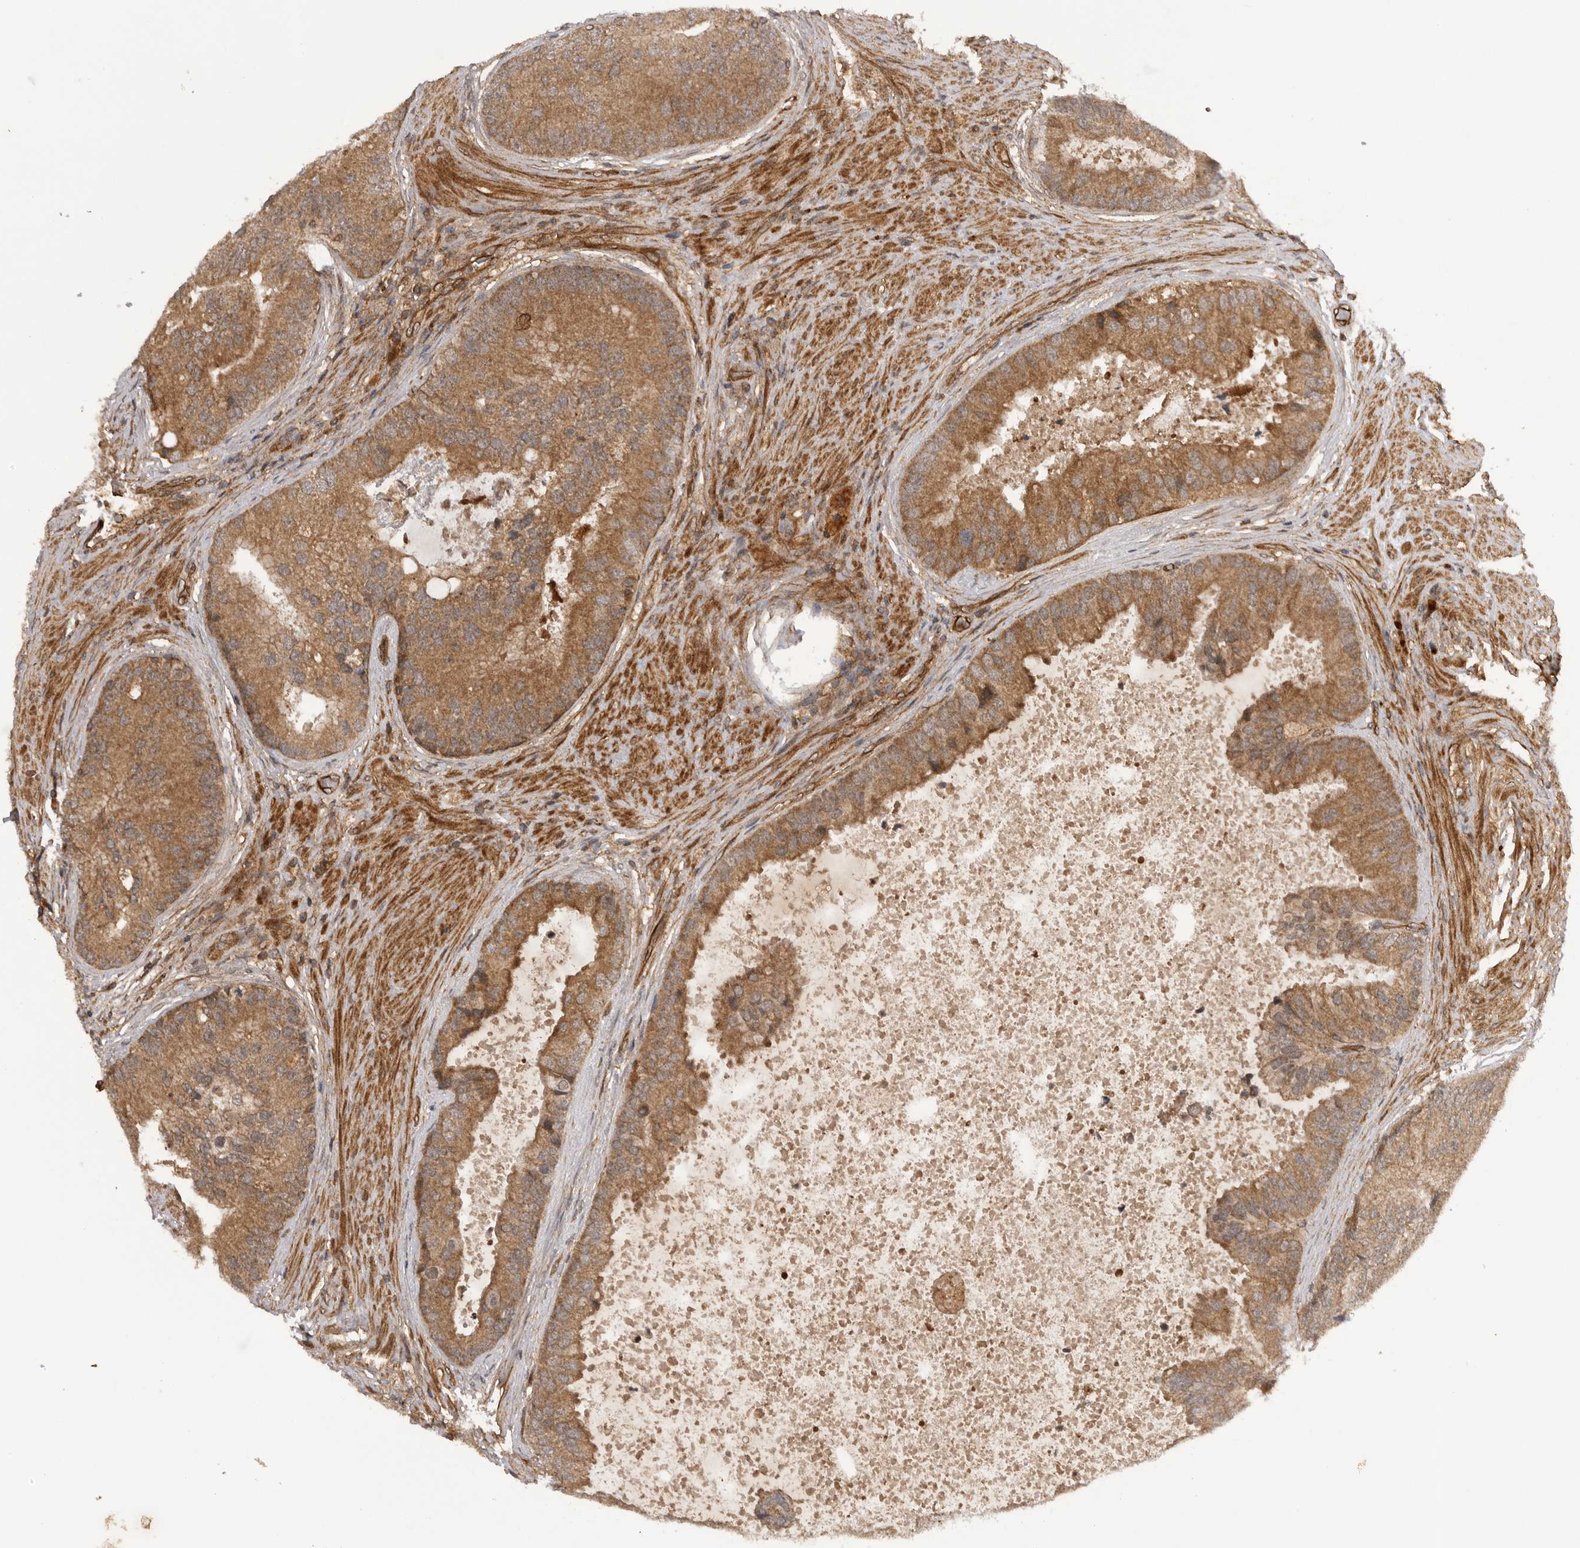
{"staining": {"intensity": "moderate", "quantity": ">75%", "location": "cytoplasmic/membranous"}, "tissue": "prostate cancer", "cell_type": "Tumor cells", "image_type": "cancer", "snomed": [{"axis": "morphology", "description": "Adenocarcinoma, High grade"}, {"axis": "topography", "description": "Prostate"}], "caption": "A high-resolution micrograph shows IHC staining of prostate cancer (high-grade adenocarcinoma), which displays moderate cytoplasmic/membranous positivity in about >75% of tumor cells.", "gene": "PRDX4", "patient": {"sex": "male", "age": 70}}